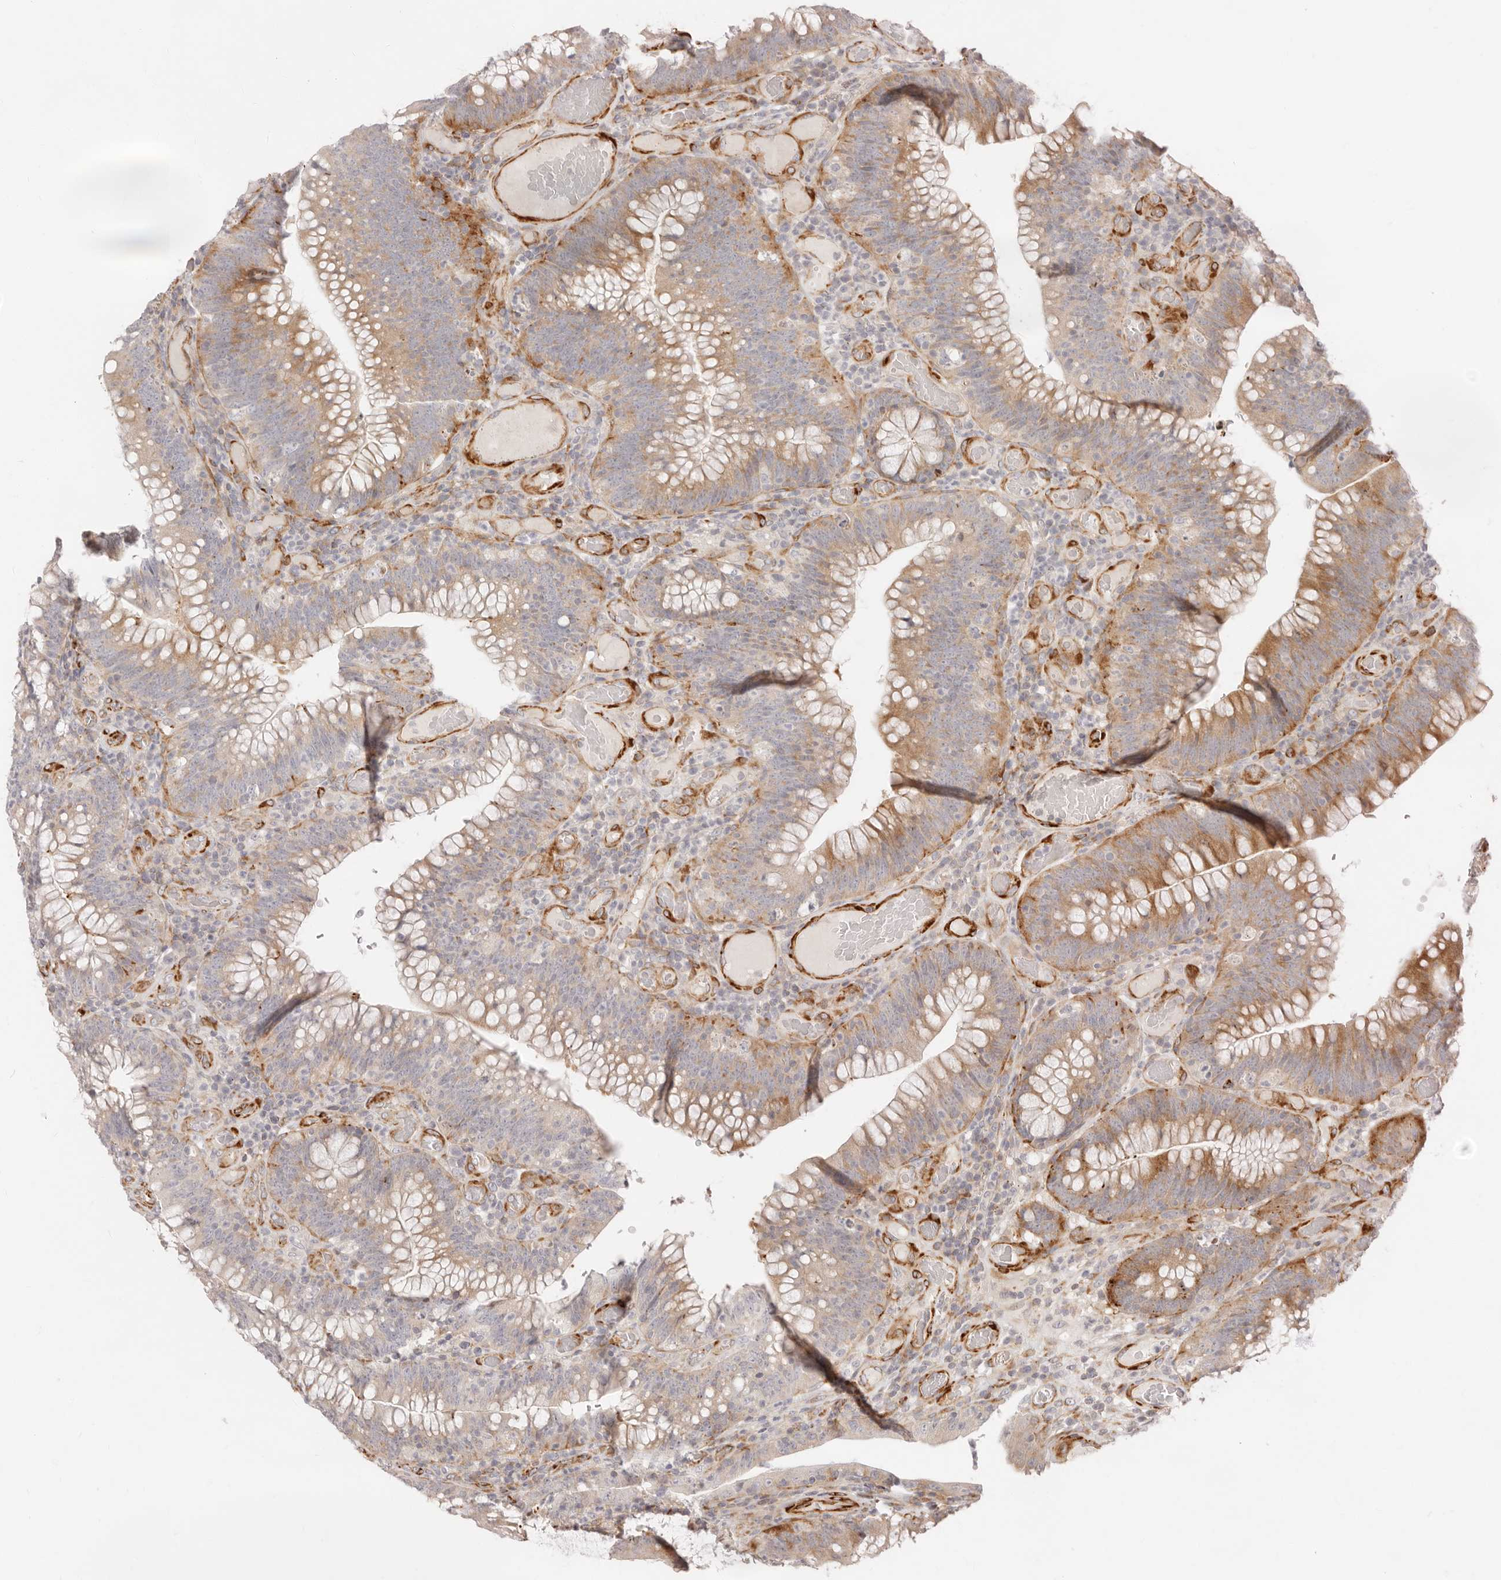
{"staining": {"intensity": "moderate", "quantity": "25%-75%", "location": "cytoplasmic/membranous"}, "tissue": "colorectal cancer", "cell_type": "Tumor cells", "image_type": "cancer", "snomed": [{"axis": "morphology", "description": "Normal tissue, NOS"}, {"axis": "topography", "description": "Colon"}], "caption": "Tumor cells show moderate cytoplasmic/membranous positivity in approximately 25%-75% of cells in colorectal cancer. (IHC, brightfield microscopy, high magnification).", "gene": "SASS6", "patient": {"sex": "female", "age": 82}}